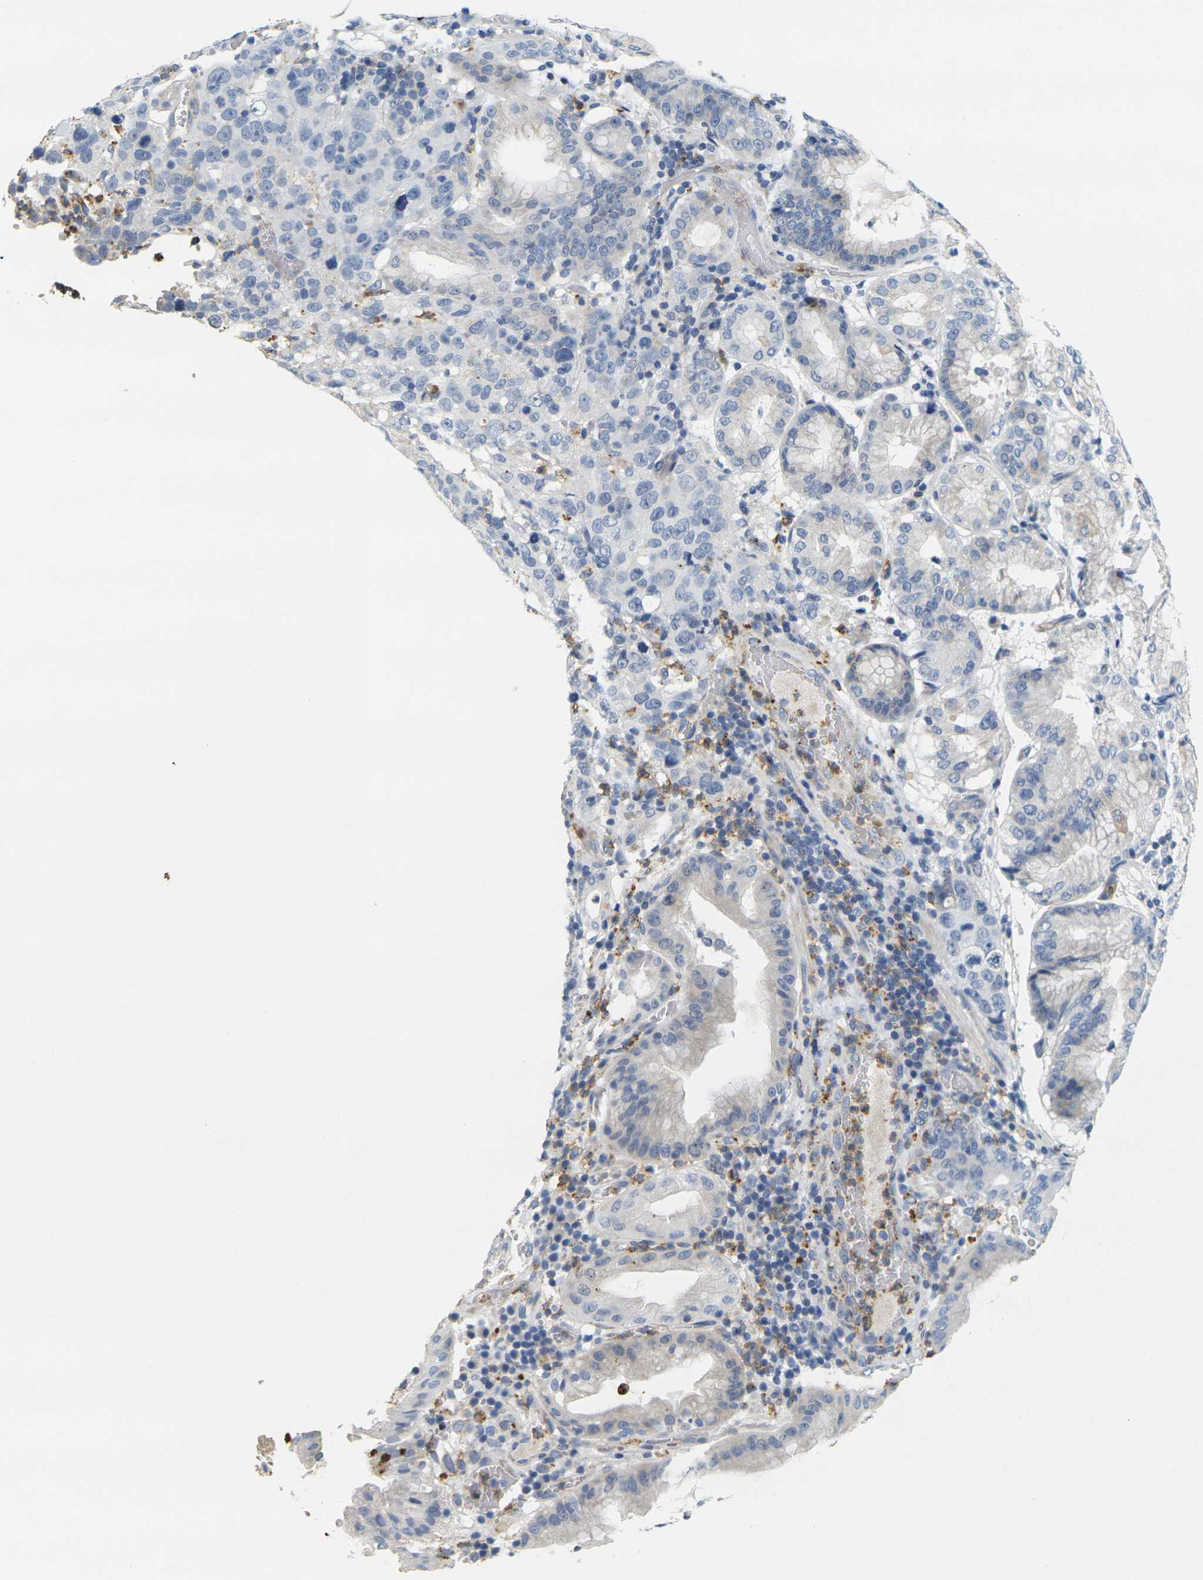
{"staining": {"intensity": "negative", "quantity": "none", "location": "none"}, "tissue": "stomach cancer", "cell_type": "Tumor cells", "image_type": "cancer", "snomed": [{"axis": "morphology", "description": "Normal tissue, NOS"}, {"axis": "morphology", "description": "Adenocarcinoma, NOS"}, {"axis": "topography", "description": "Stomach"}], "caption": "The IHC micrograph has no significant expression in tumor cells of adenocarcinoma (stomach) tissue. (DAB IHC, high magnification).", "gene": "KLK5", "patient": {"sex": "male", "age": 48}}